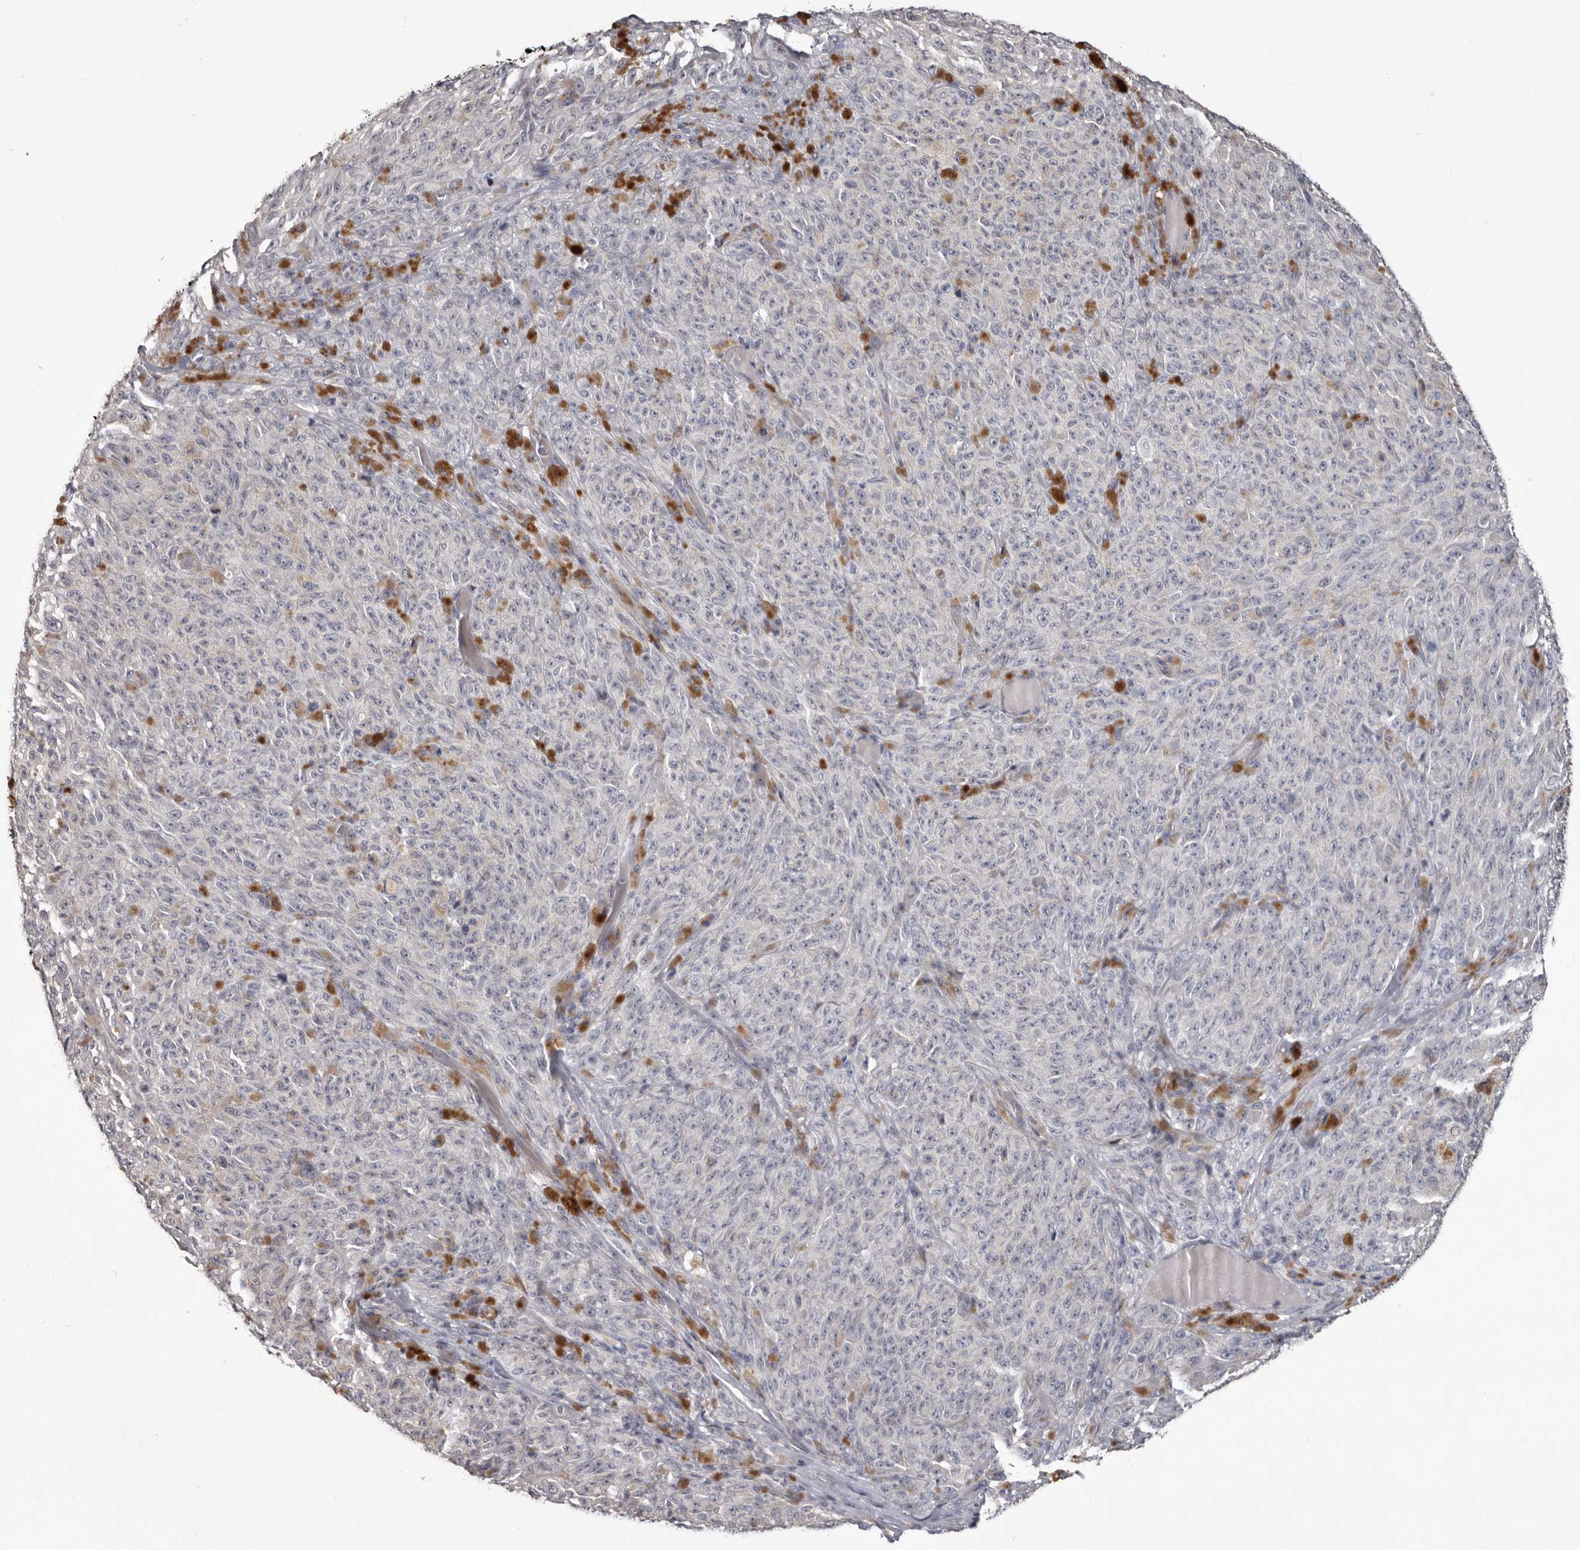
{"staining": {"intensity": "negative", "quantity": "none", "location": "none"}, "tissue": "melanoma", "cell_type": "Tumor cells", "image_type": "cancer", "snomed": [{"axis": "morphology", "description": "Malignant melanoma, NOS"}, {"axis": "topography", "description": "Skin"}], "caption": "A high-resolution micrograph shows IHC staining of malignant melanoma, which reveals no significant staining in tumor cells.", "gene": "LPAR6", "patient": {"sex": "female", "age": 82}}